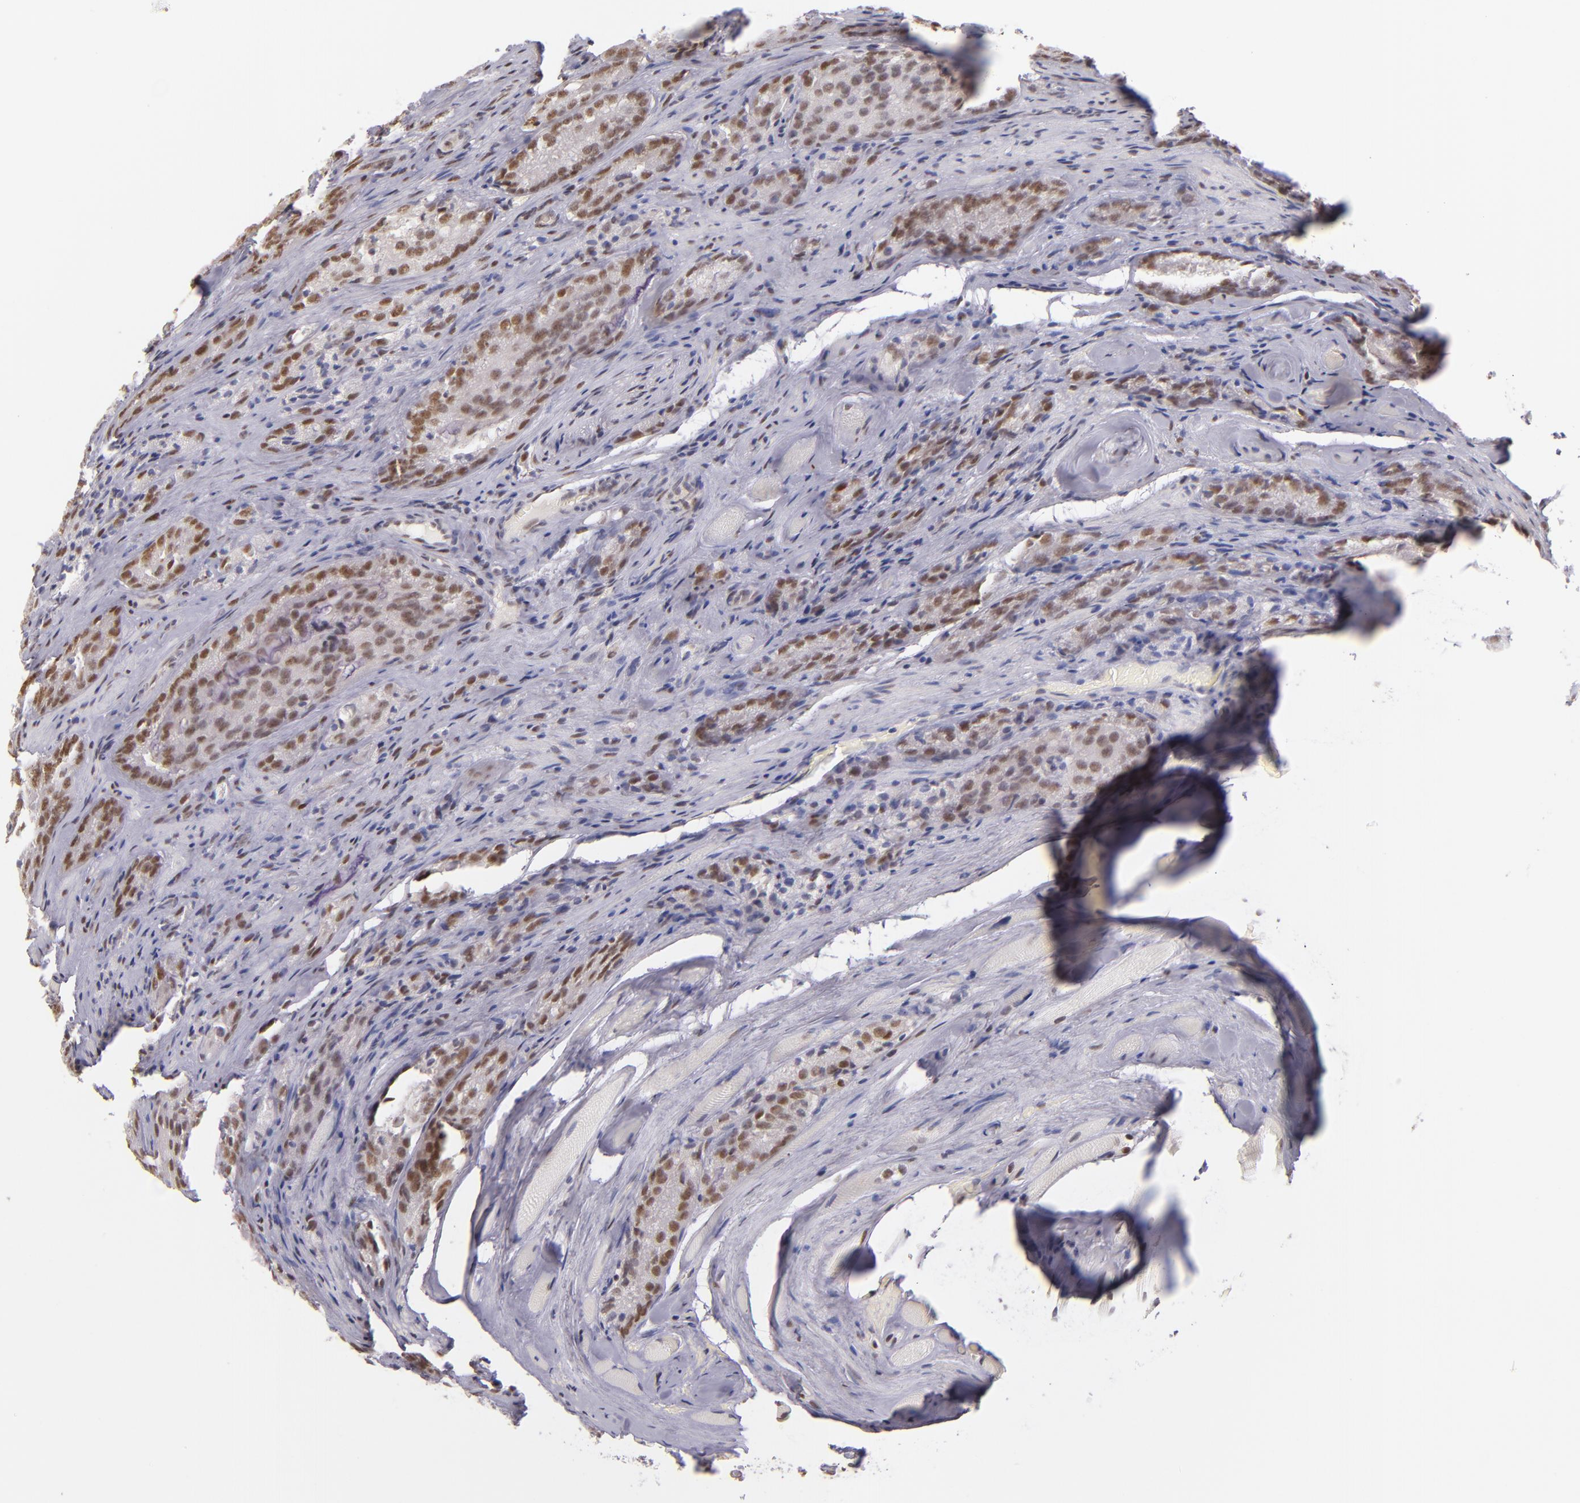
{"staining": {"intensity": "weak", "quantity": ">75%", "location": "nuclear"}, "tissue": "prostate cancer", "cell_type": "Tumor cells", "image_type": "cancer", "snomed": [{"axis": "morphology", "description": "Adenocarcinoma, Medium grade"}, {"axis": "topography", "description": "Prostate"}], "caption": "This histopathology image shows prostate cancer (adenocarcinoma (medium-grade)) stained with IHC to label a protein in brown. The nuclear of tumor cells show weak positivity for the protein. Nuclei are counter-stained blue.", "gene": "NCOR2", "patient": {"sex": "male", "age": 60}}